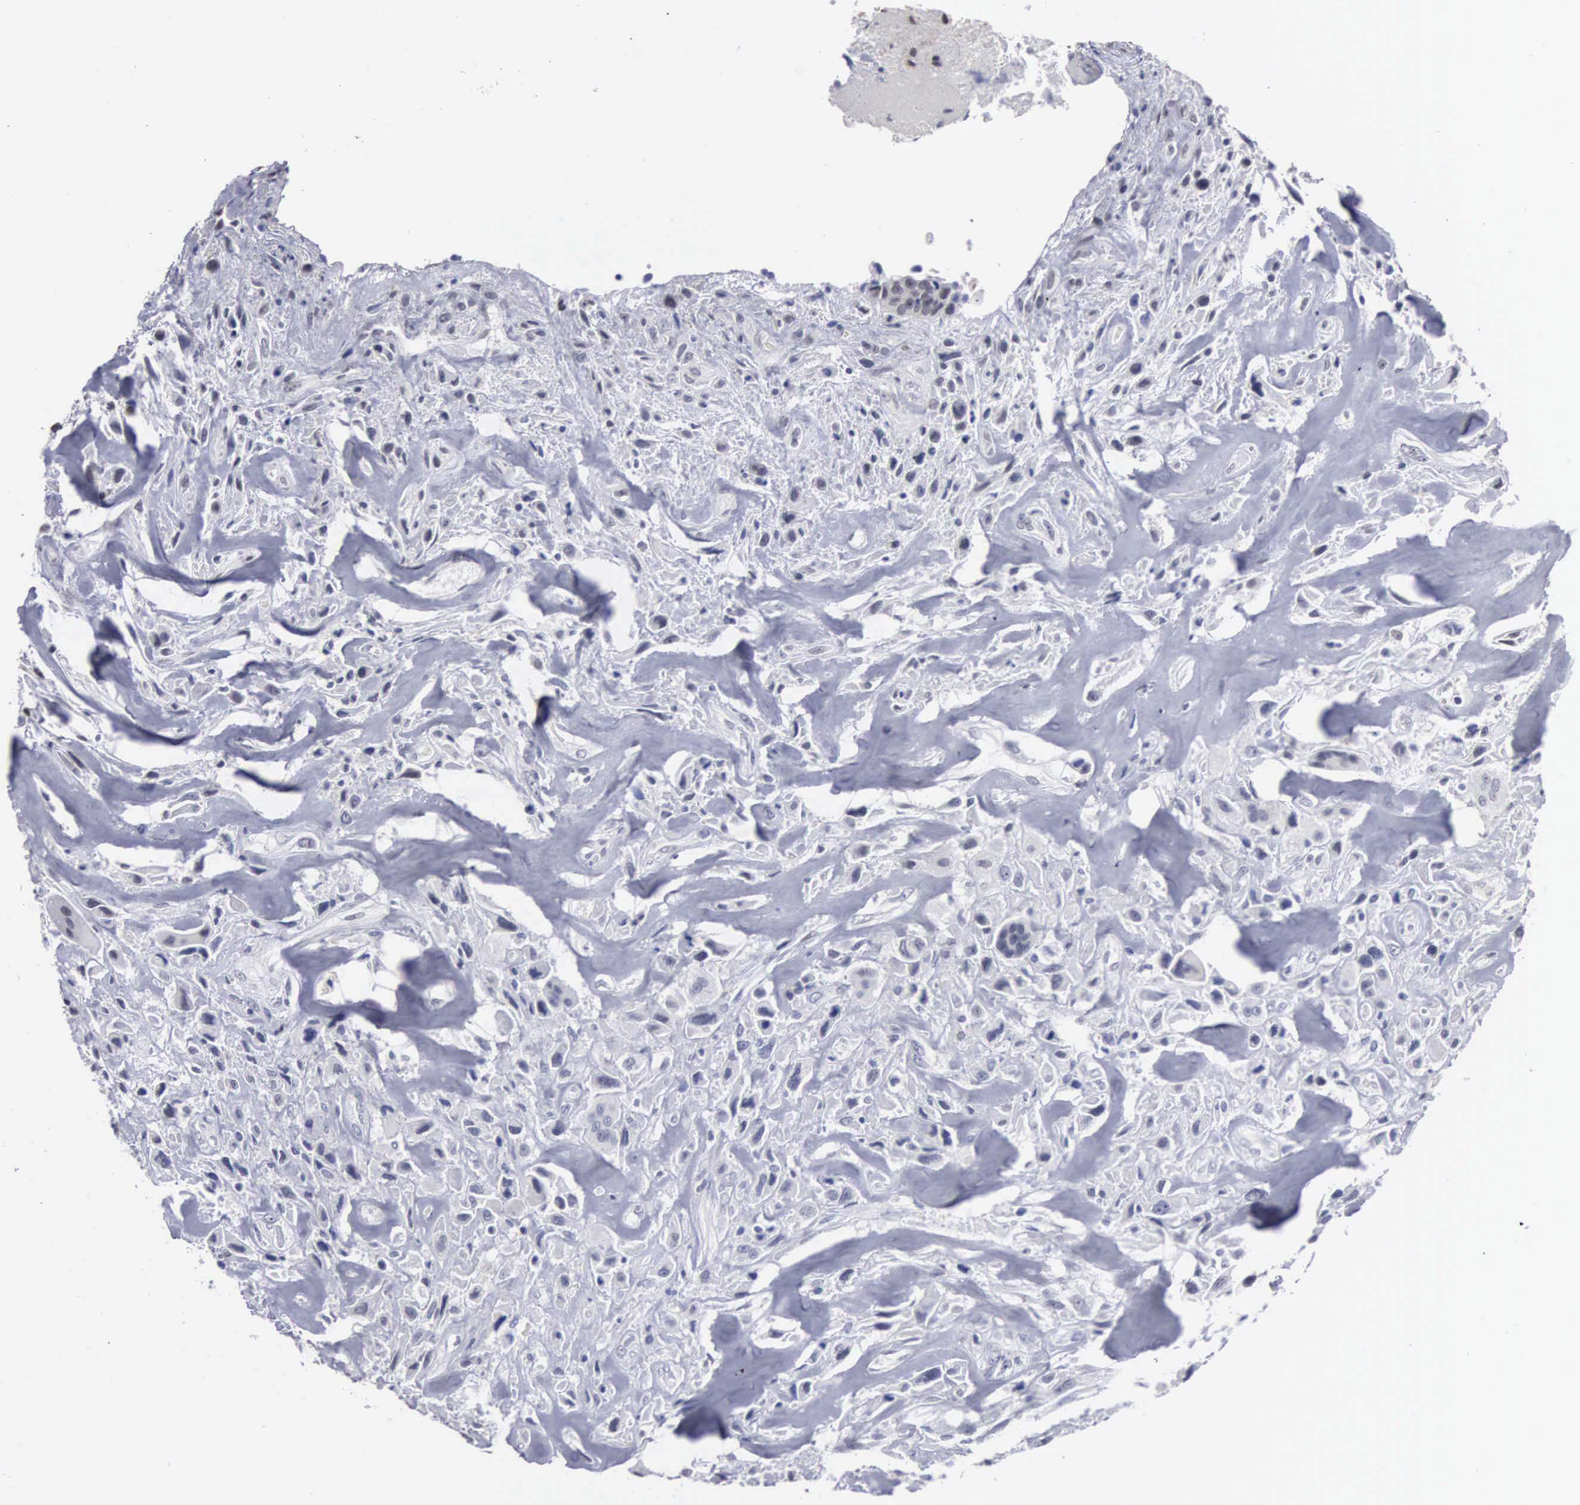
{"staining": {"intensity": "negative", "quantity": "none", "location": "none"}, "tissue": "breast cancer", "cell_type": "Tumor cells", "image_type": "cancer", "snomed": [{"axis": "morphology", "description": "Neoplasm, malignant, NOS"}, {"axis": "topography", "description": "Breast"}], "caption": "The micrograph demonstrates no staining of tumor cells in breast cancer (malignant neoplasm).", "gene": "UPB1", "patient": {"sex": "female", "age": 50}}